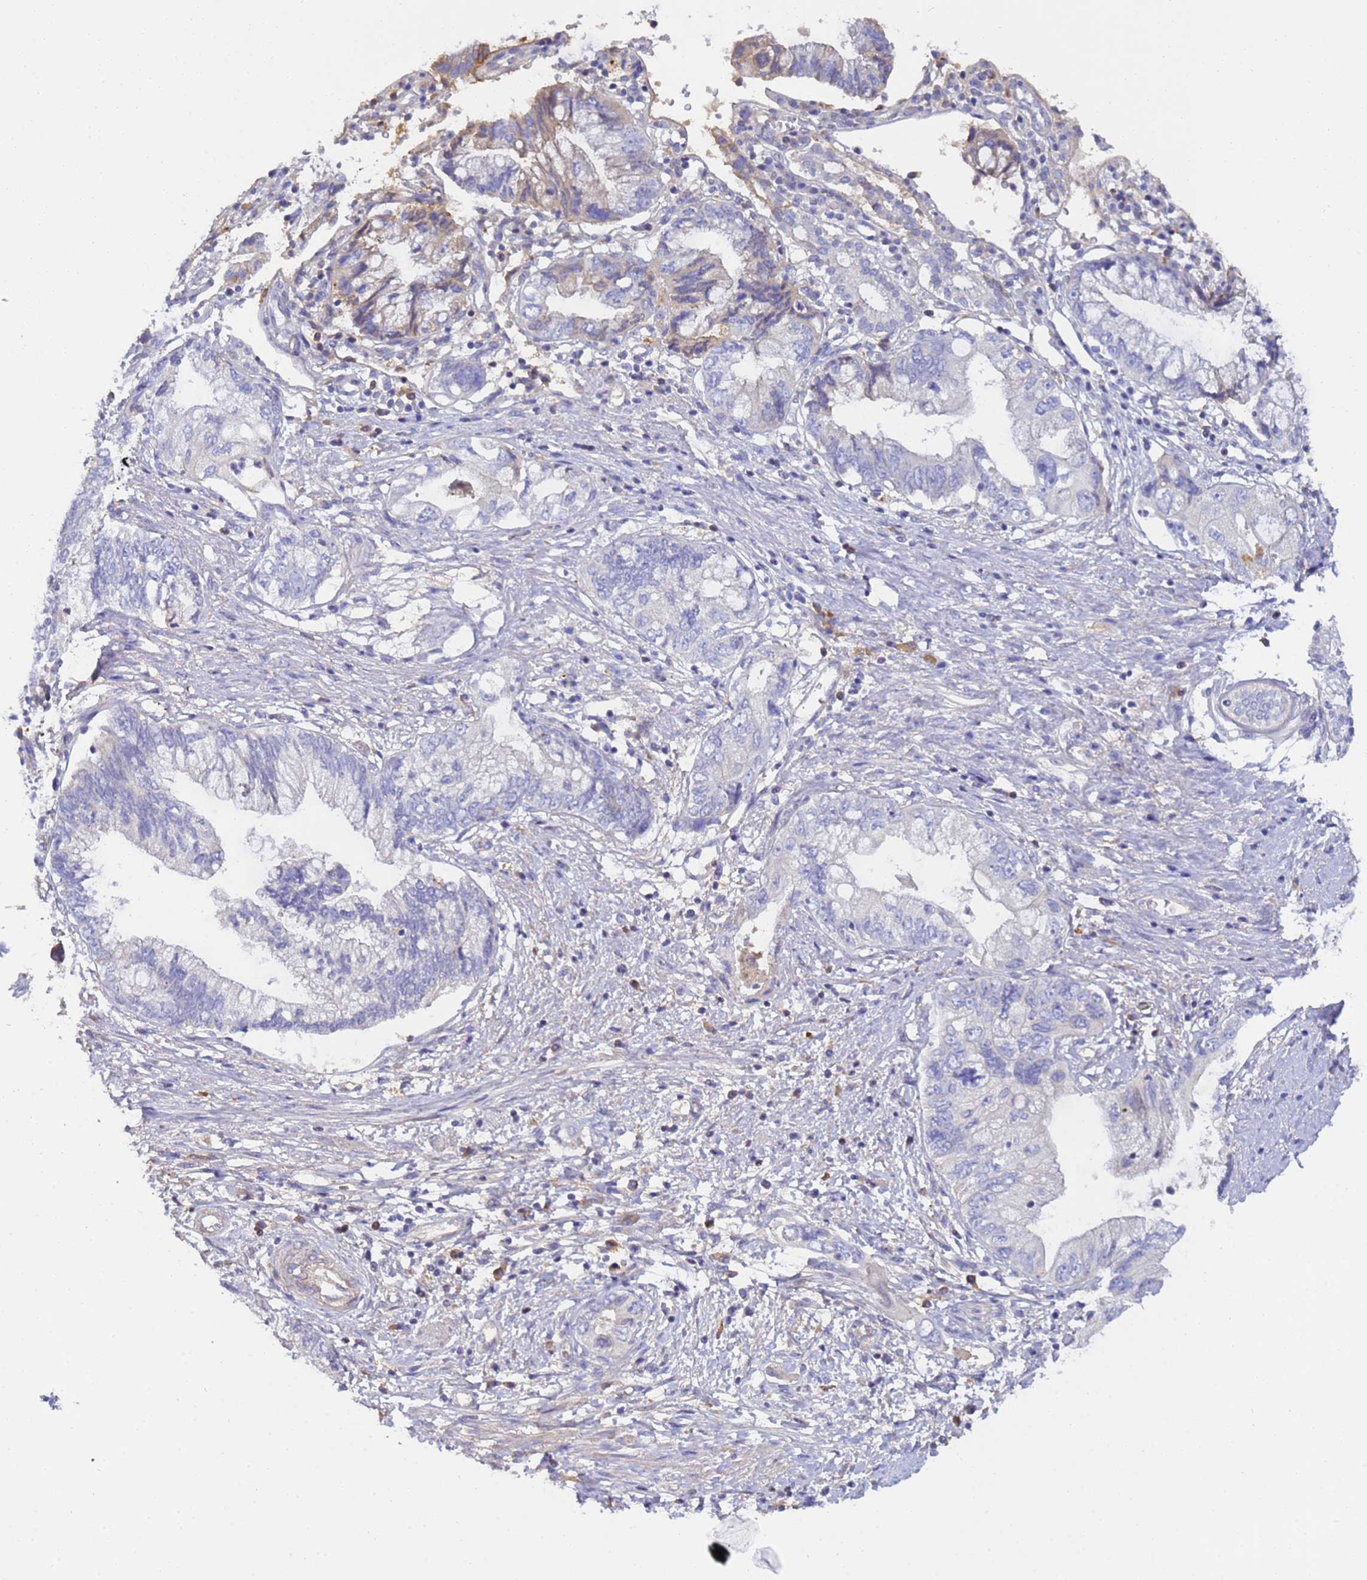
{"staining": {"intensity": "negative", "quantity": "none", "location": "none"}, "tissue": "pancreatic cancer", "cell_type": "Tumor cells", "image_type": "cancer", "snomed": [{"axis": "morphology", "description": "Adenocarcinoma, NOS"}, {"axis": "topography", "description": "Pancreas"}], "caption": "The image displays no staining of tumor cells in pancreatic cancer (adenocarcinoma). (Brightfield microscopy of DAB (3,3'-diaminobenzidine) immunohistochemistry (IHC) at high magnification).", "gene": "TBCD", "patient": {"sex": "female", "age": 73}}